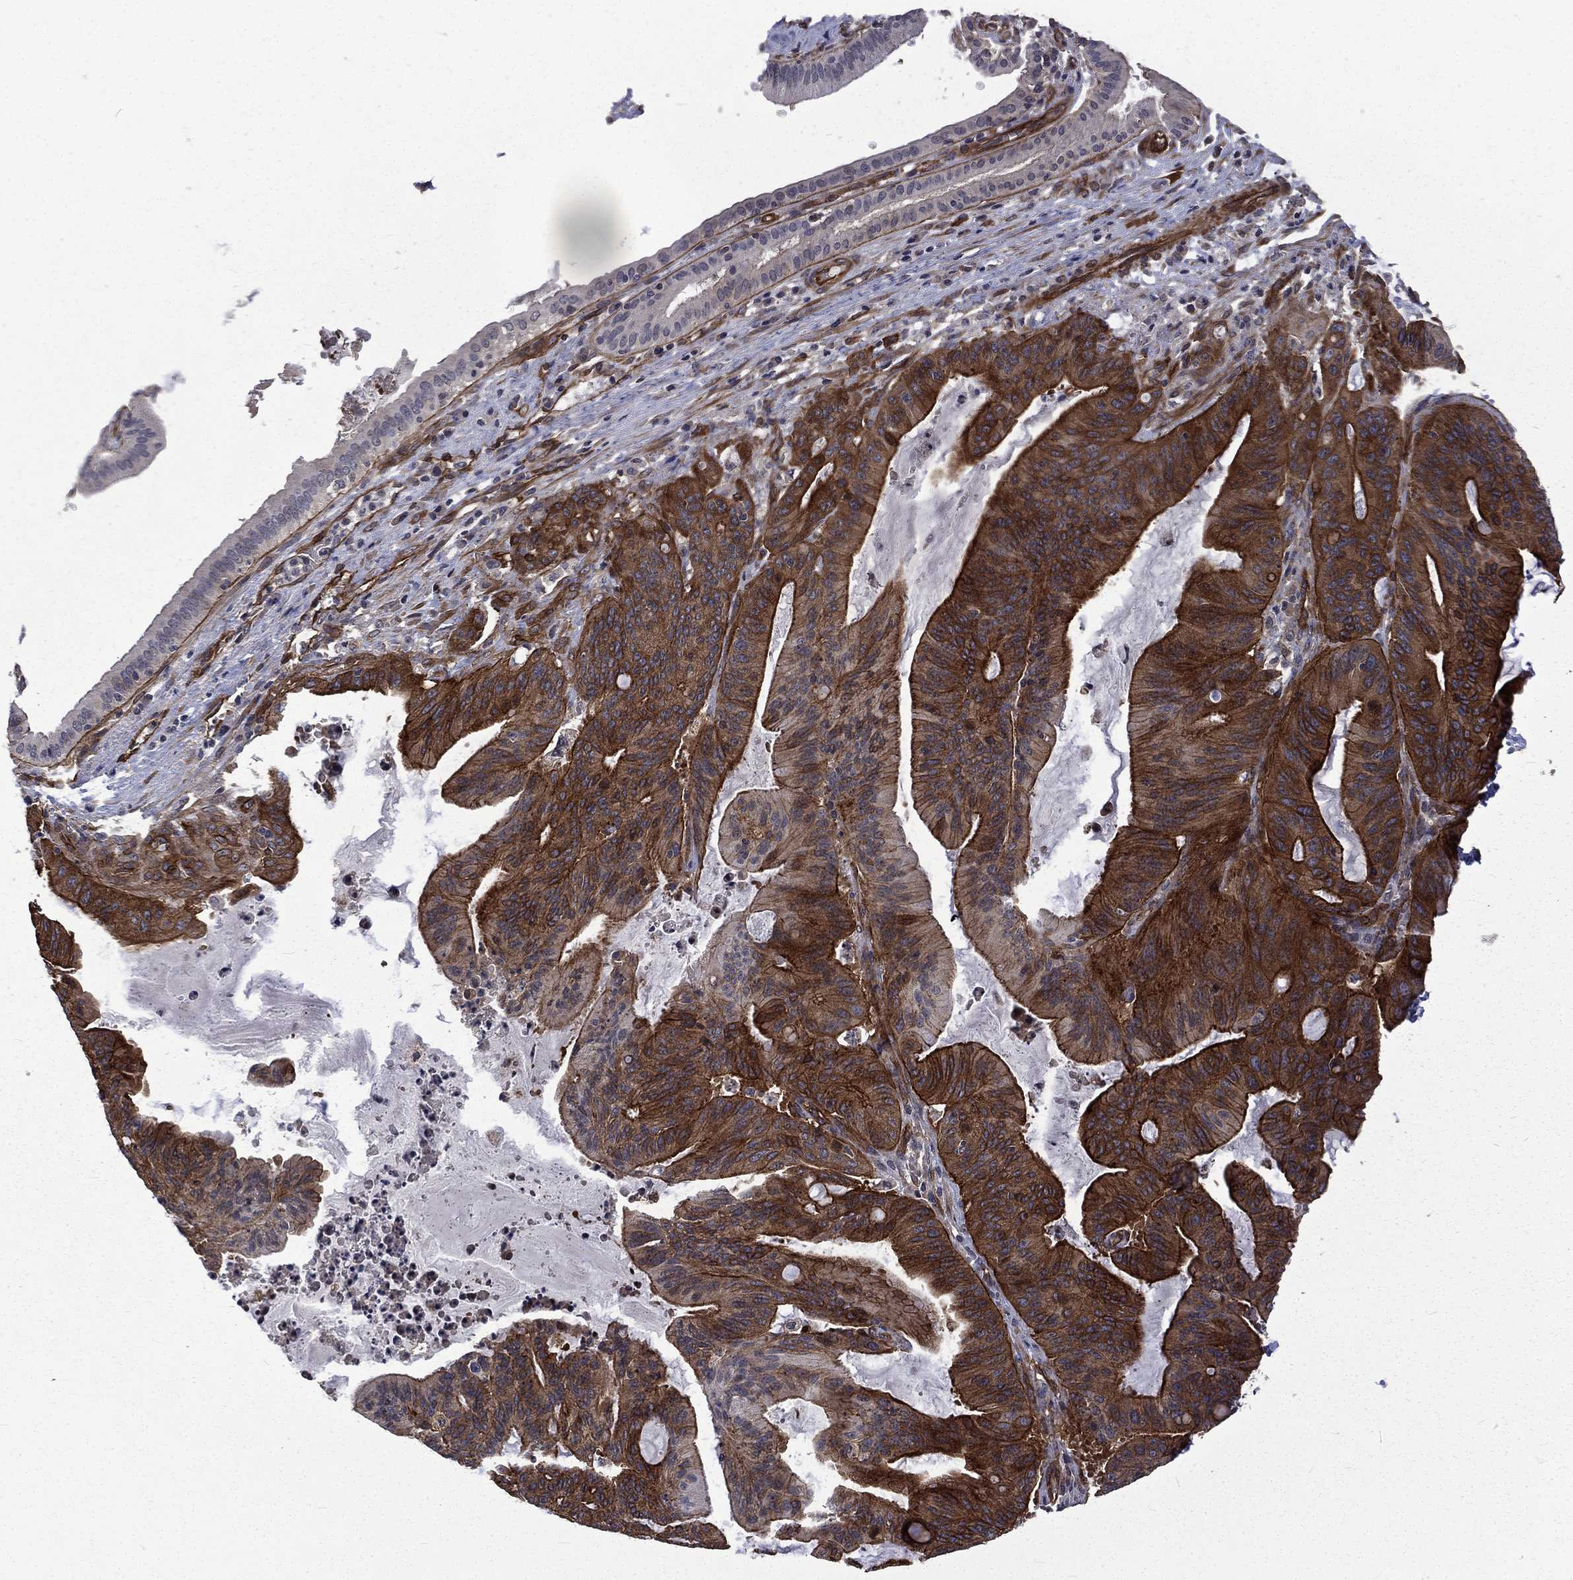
{"staining": {"intensity": "strong", "quantity": ">75%", "location": "cytoplasmic/membranous"}, "tissue": "liver cancer", "cell_type": "Tumor cells", "image_type": "cancer", "snomed": [{"axis": "morphology", "description": "Cholangiocarcinoma"}, {"axis": "topography", "description": "Liver"}], "caption": "Immunohistochemical staining of human liver cancer (cholangiocarcinoma) reveals strong cytoplasmic/membranous protein expression in about >75% of tumor cells.", "gene": "PPFIBP1", "patient": {"sex": "female", "age": 73}}